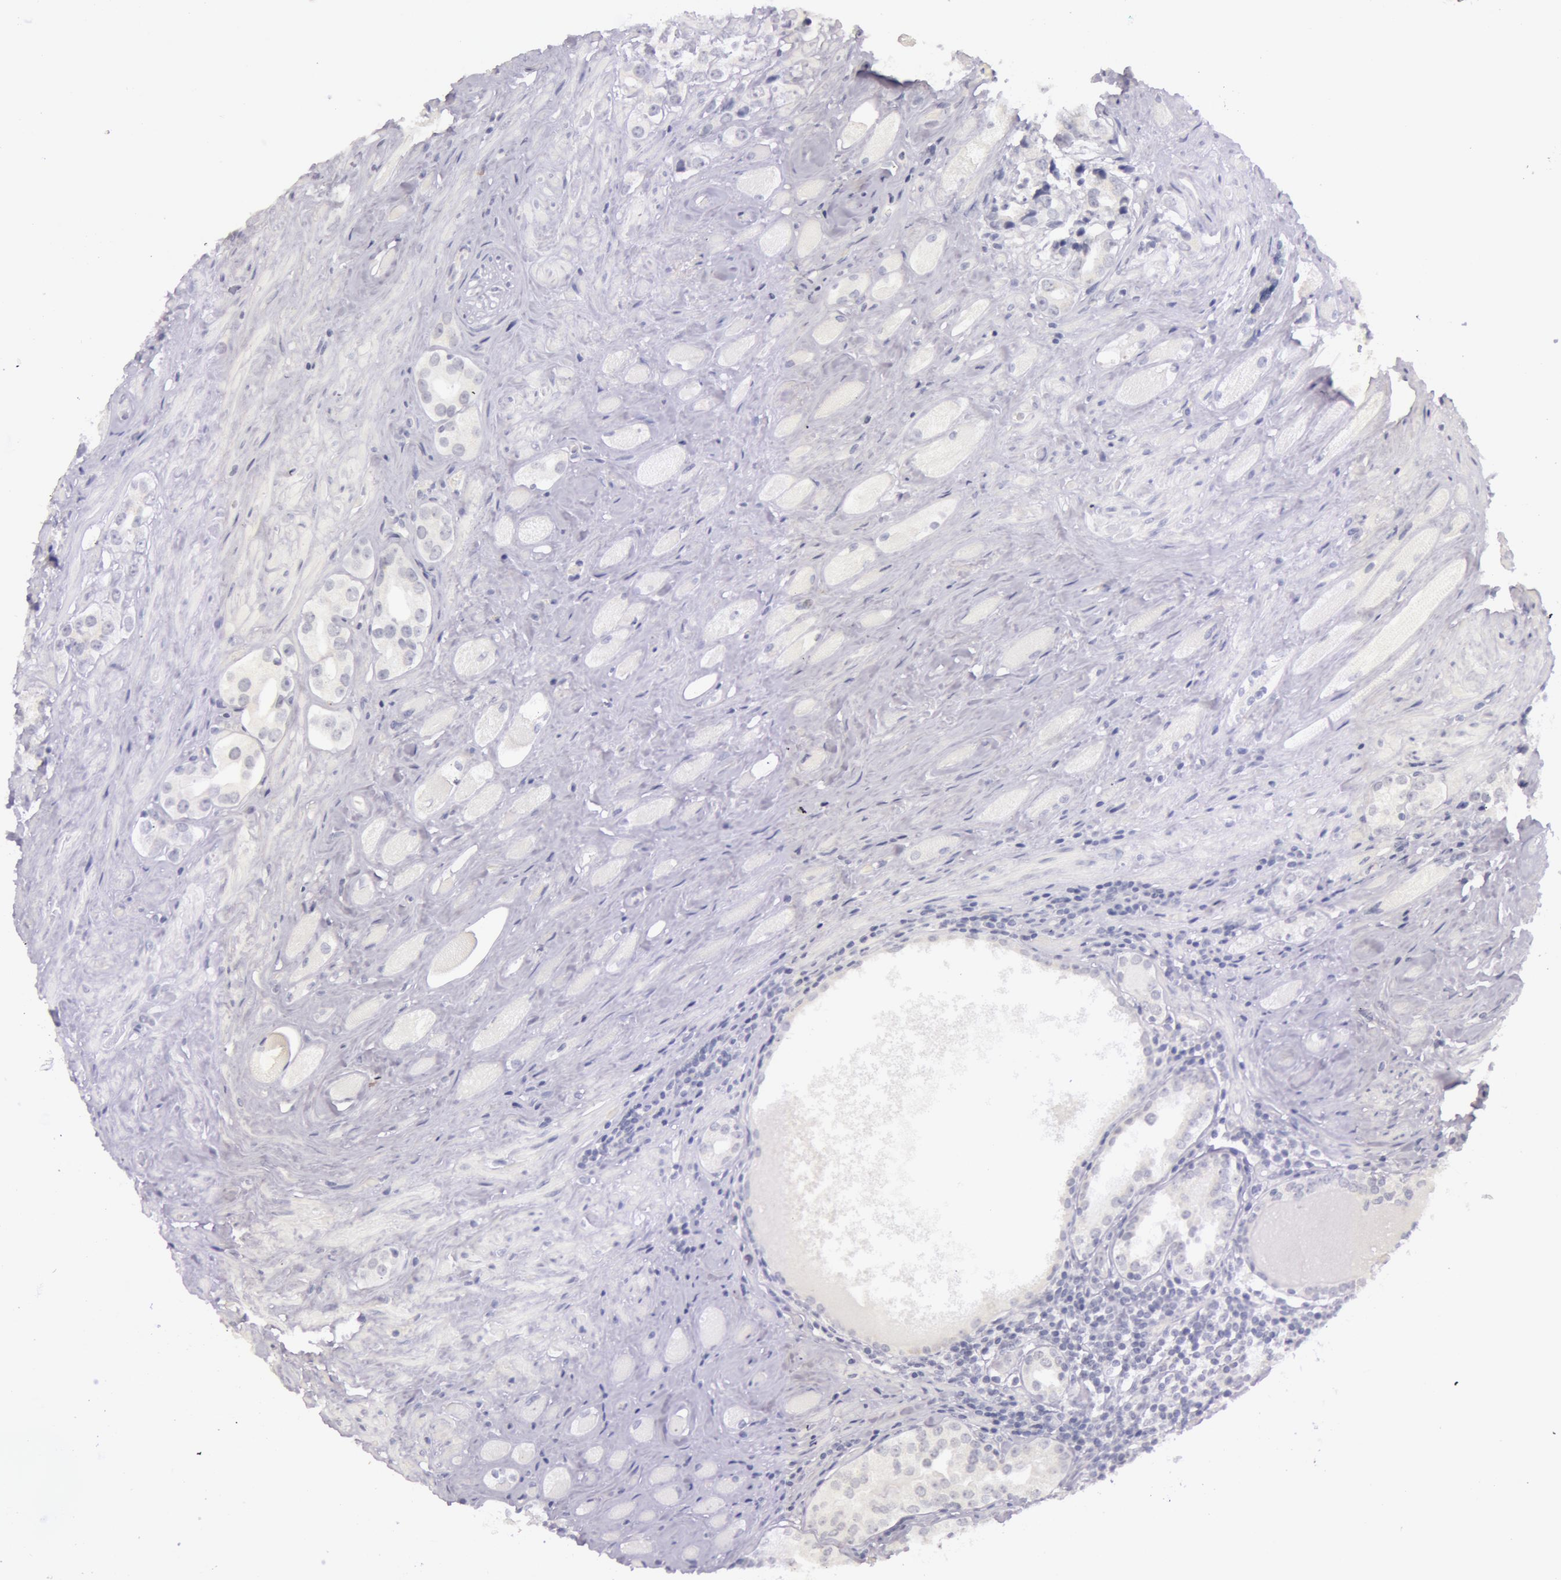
{"staining": {"intensity": "negative", "quantity": "none", "location": "none"}, "tissue": "prostate cancer", "cell_type": "Tumor cells", "image_type": "cancer", "snomed": [{"axis": "morphology", "description": "Adenocarcinoma, Medium grade"}, {"axis": "topography", "description": "Prostate"}], "caption": "This micrograph is of prostate cancer (adenocarcinoma (medium-grade)) stained with immunohistochemistry to label a protein in brown with the nuclei are counter-stained blue. There is no staining in tumor cells.", "gene": "RBMY1F", "patient": {"sex": "male", "age": 73}}